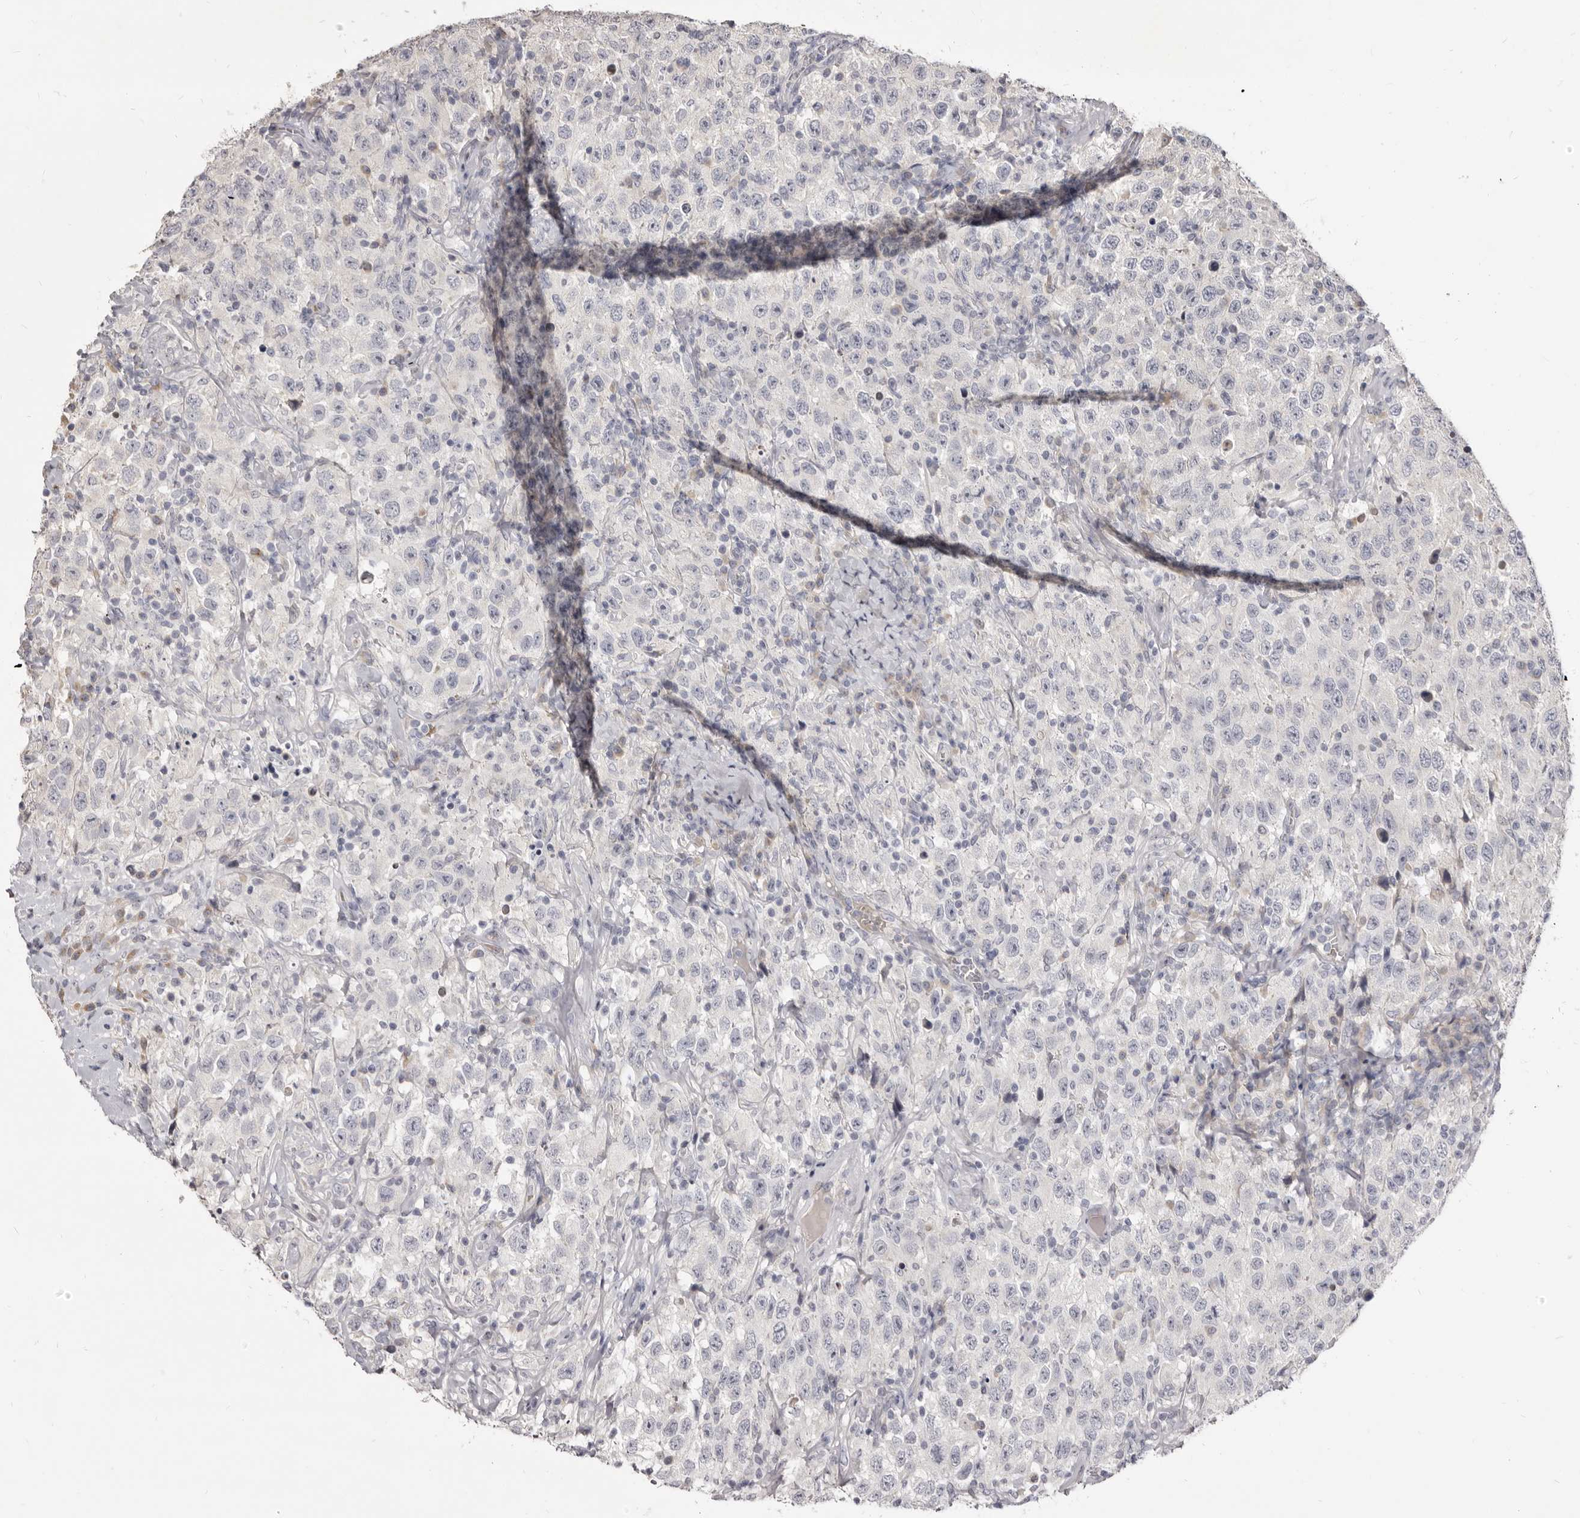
{"staining": {"intensity": "negative", "quantity": "none", "location": "none"}, "tissue": "testis cancer", "cell_type": "Tumor cells", "image_type": "cancer", "snomed": [{"axis": "morphology", "description": "Seminoma, NOS"}, {"axis": "topography", "description": "Testis"}], "caption": "Immunohistochemistry of seminoma (testis) shows no expression in tumor cells. (Brightfield microscopy of DAB immunohistochemistry (IHC) at high magnification).", "gene": "KIF2B", "patient": {"sex": "male", "age": 41}}